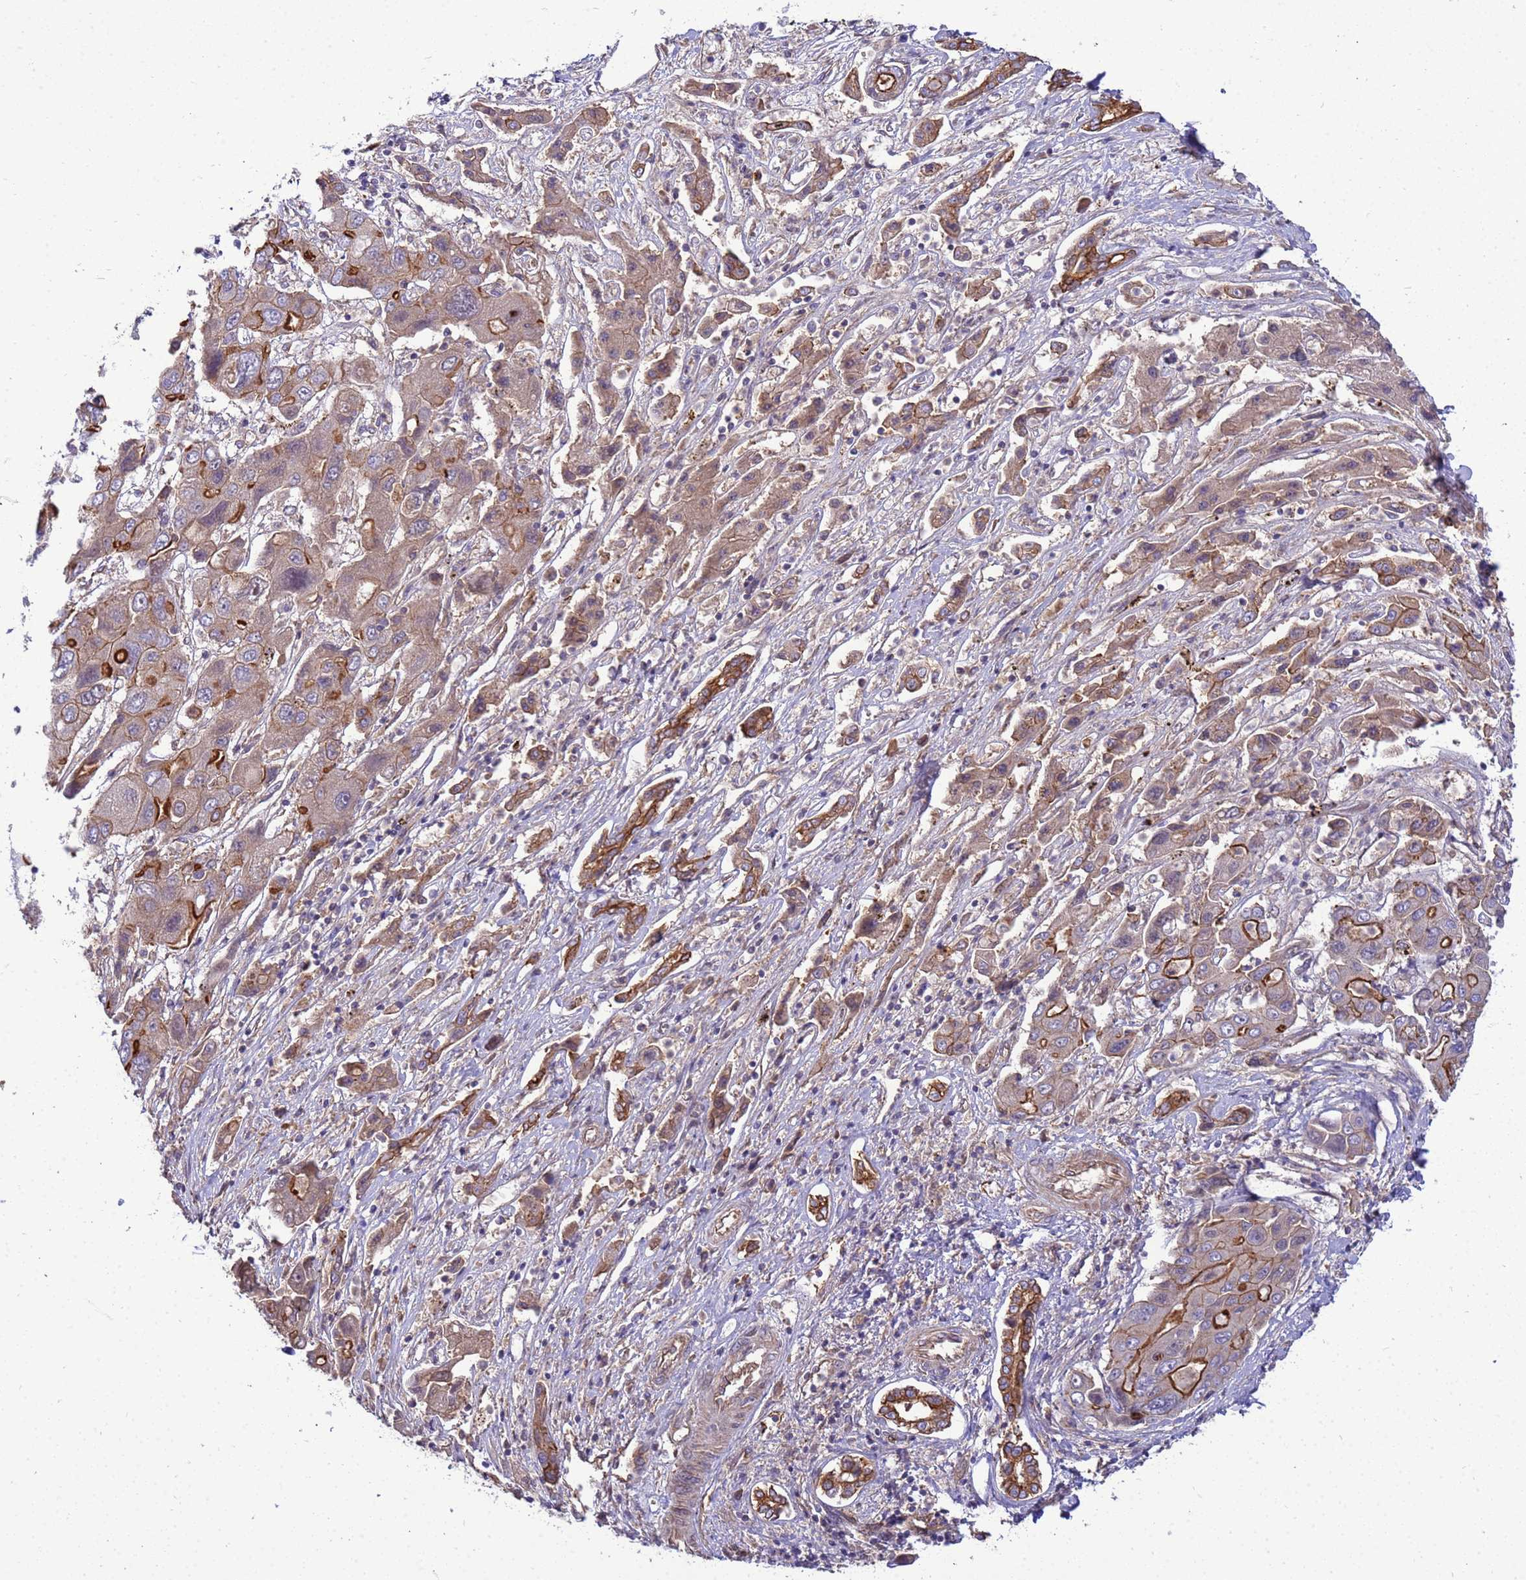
{"staining": {"intensity": "strong", "quantity": "25%-75%", "location": "cytoplasmic/membranous"}, "tissue": "liver cancer", "cell_type": "Tumor cells", "image_type": "cancer", "snomed": [{"axis": "morphology", "description": "Cholangiocarcinoma"}, {"axis": "topography", "description": "Liver"}], "caption": "Strong cytoplasmic/membranous protein positivity is appreciated in about 25%-75% of tumor cells in liver cholangiocarcinoma. (DAB = brown stain, brightfield microscopy at high magnification).", "gene": "SMCO3", "patient": {"sex": "male", "age": 67}}